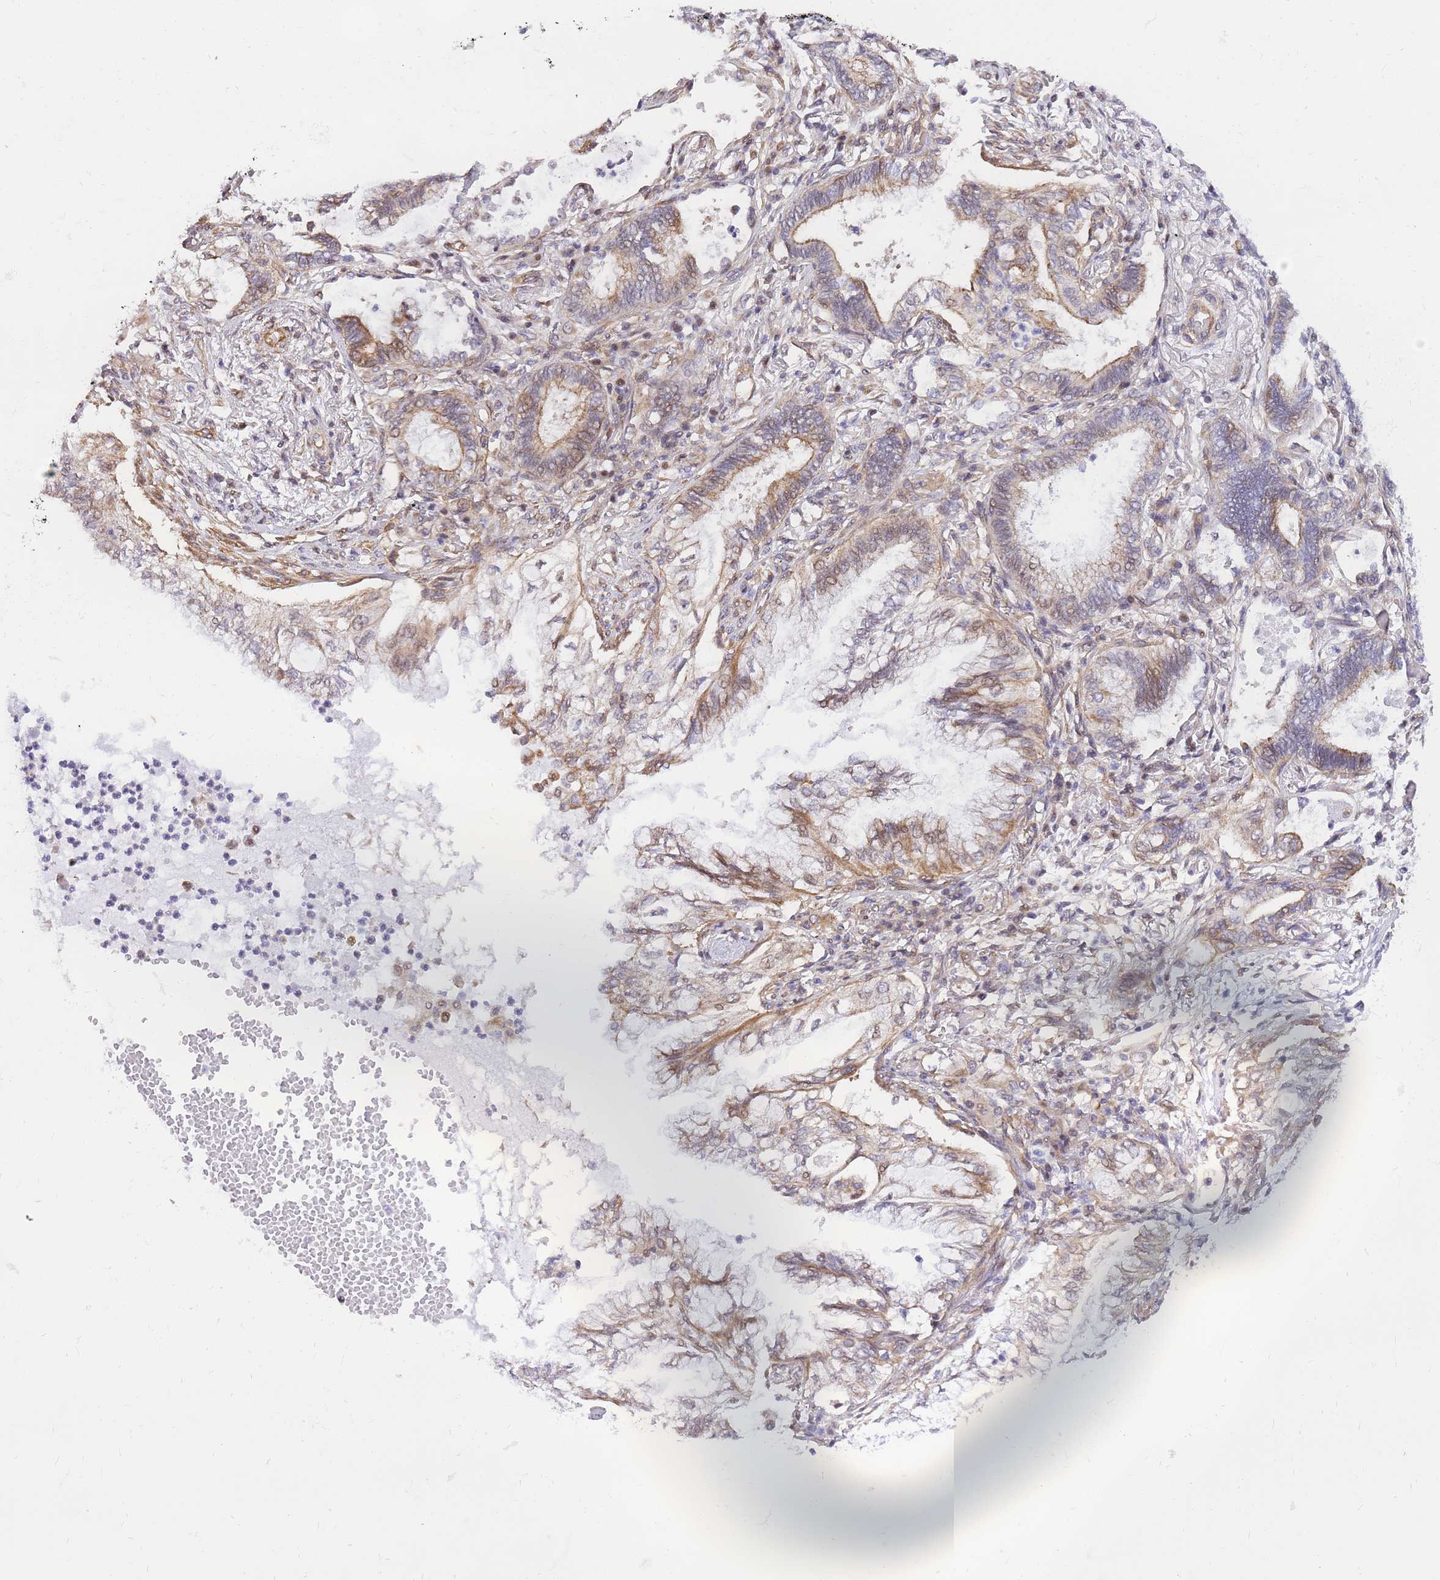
{"staining": {"intensity": "moderate", "quantity": "25%-75%", "location": "cytoplasmic/membranous"}, "tissue": "lung cancer", "cell_type": "Tumor cells", "image_type": "cancer", "snomed": [{"axis": "morphology", "description": "Adenocarcinoma, NOS"}, {"axis": "topography", "description": "Lung"}], "caption": "Adenocarcinoma (lung) stained for a protein (brown) demonstrates moderate cytoplasmic/membranous positive positivity in approximately 25%-75% of tumor cells.", "gene": "S100PBP", "patient": {"sex": "female", "age": 70}}